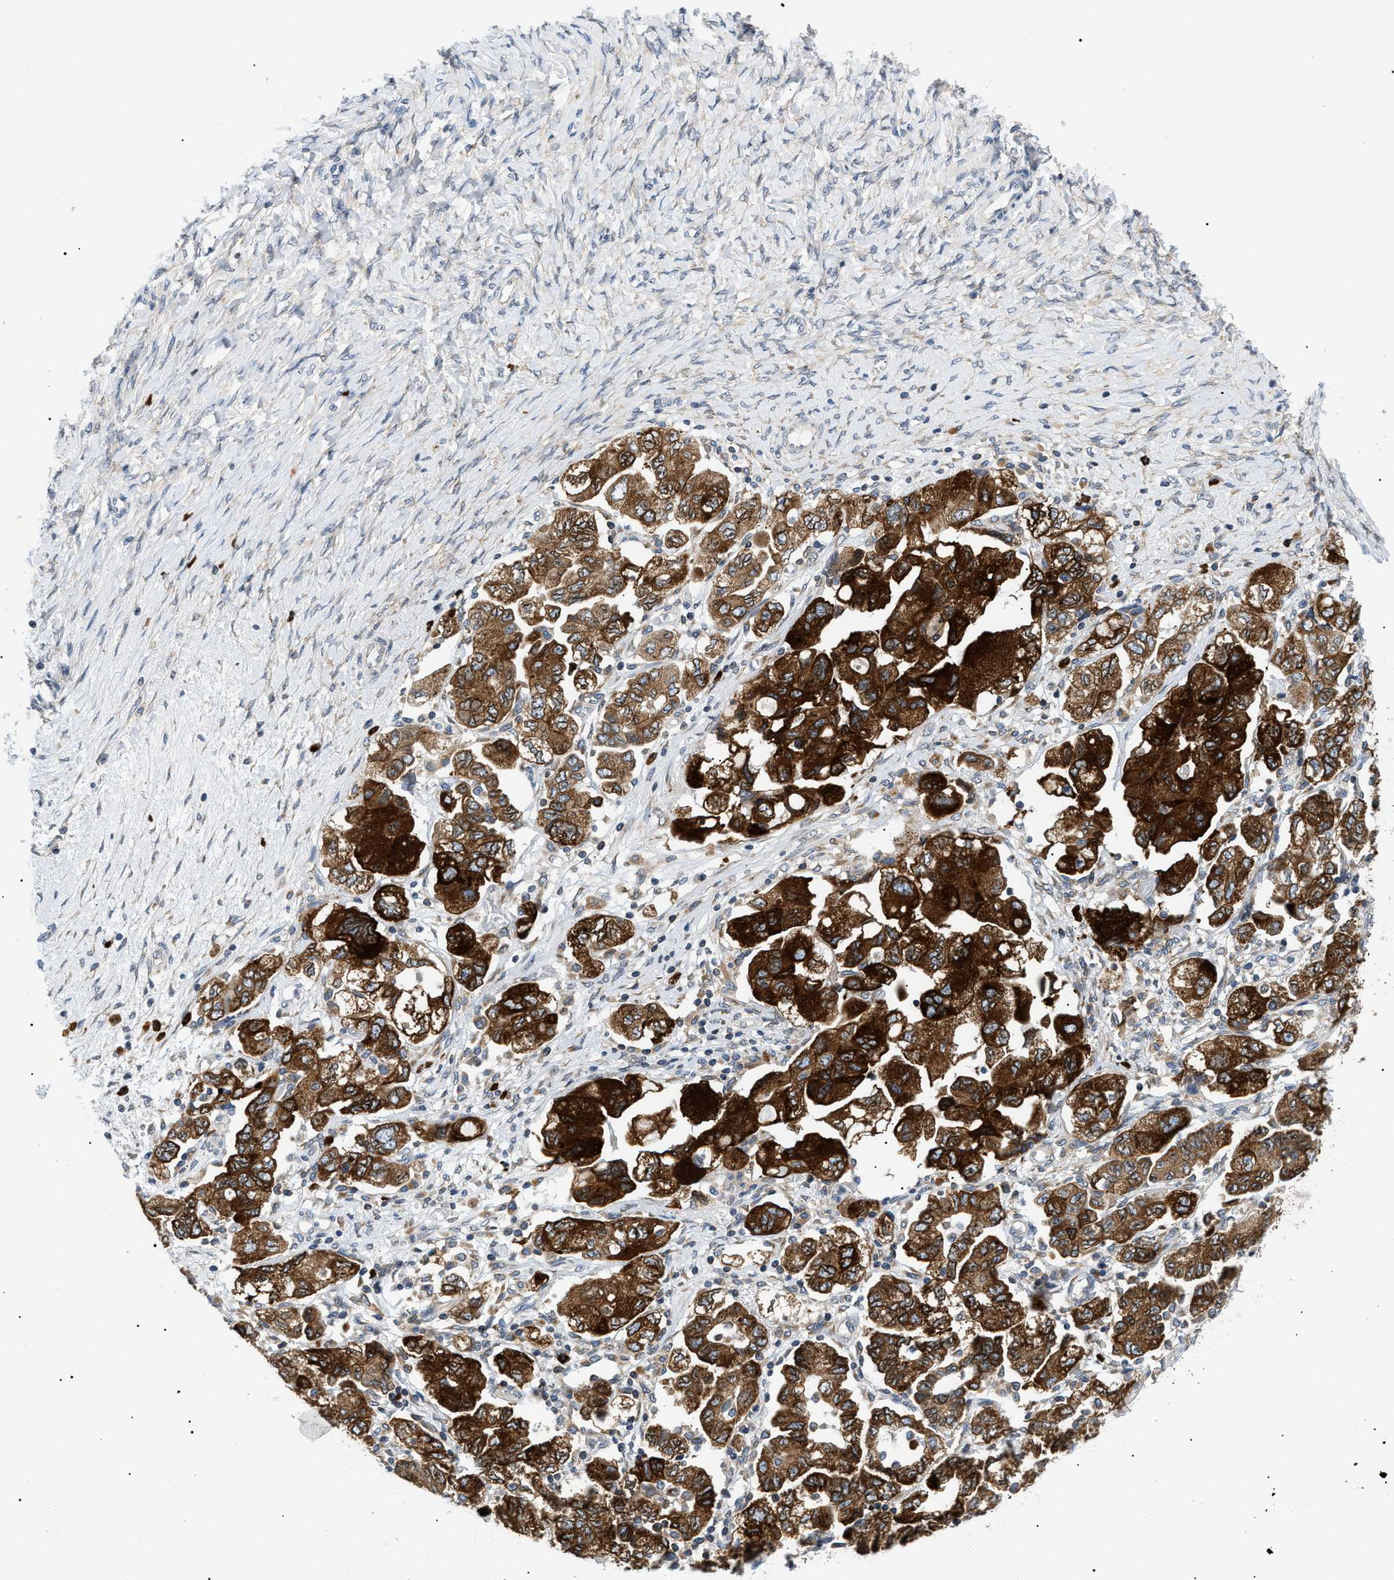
{"staining": {"intensity": "strong", "quantity": ">75%", "location": "cytoplasmic/membranous"}, "tissue": "ovarian cancer", "cell_type": "Tumor cells", "image_type": "cancer", "snomed": [{"axis": "morphology", "description": "Carcinoma, NOS"}, {"axis": "morphology", "description": "Cystadenocarcinoma, serous, NOS"}, {"axis": "topography", "description": "Ovary"}], "caption": "Ovarian cancer (serous cystadenocarcinoma) was stained to show a protein in brown. There is high levels of strong cytoplasmic/membranous staining in about >75% of tumor cells.", "gene": "DERL1", "patient": {"sex": "female", "age": 69}}